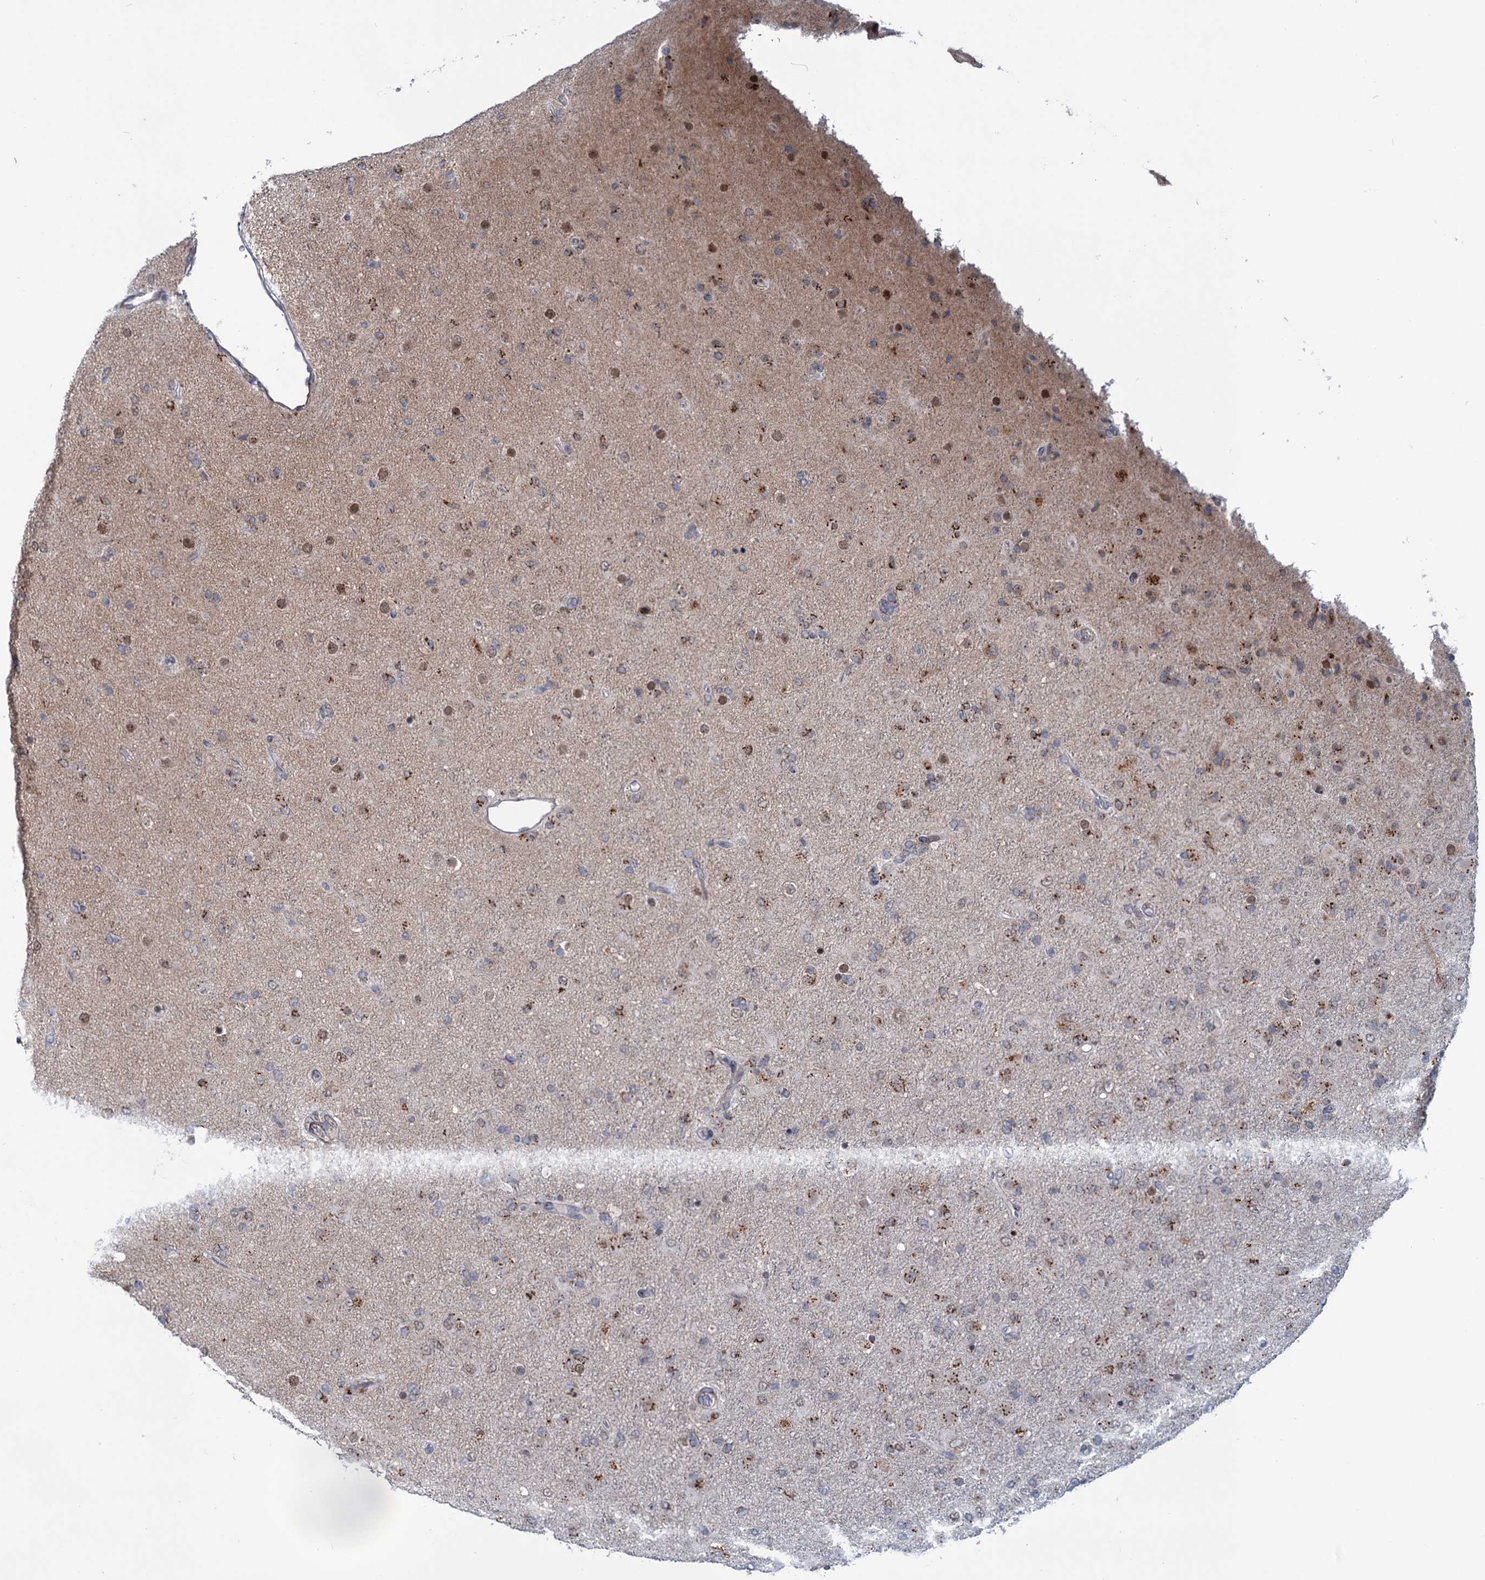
{"staining": {"intensity": "strong", "quantity": ">75%", "location": "cytoplasmic/membranous"}, "tissue": "glioma", "cell_type": "Tumor cells", "image_type": "cancer", "snomed": [{"axis": "morphology", "description": "Glioma, malignant, Low grade"}, {"axis": "topography", "description": "Brain"}], "caption": "High-power microscopy captured an immunohistochemistry image of malignant glioma (low-grade), revealing strong cytoplasmic/membranous expression in approximately >75% of tumor cells.", "gene": "ELP4", "patient": {"sex": "male", "age": 65}}